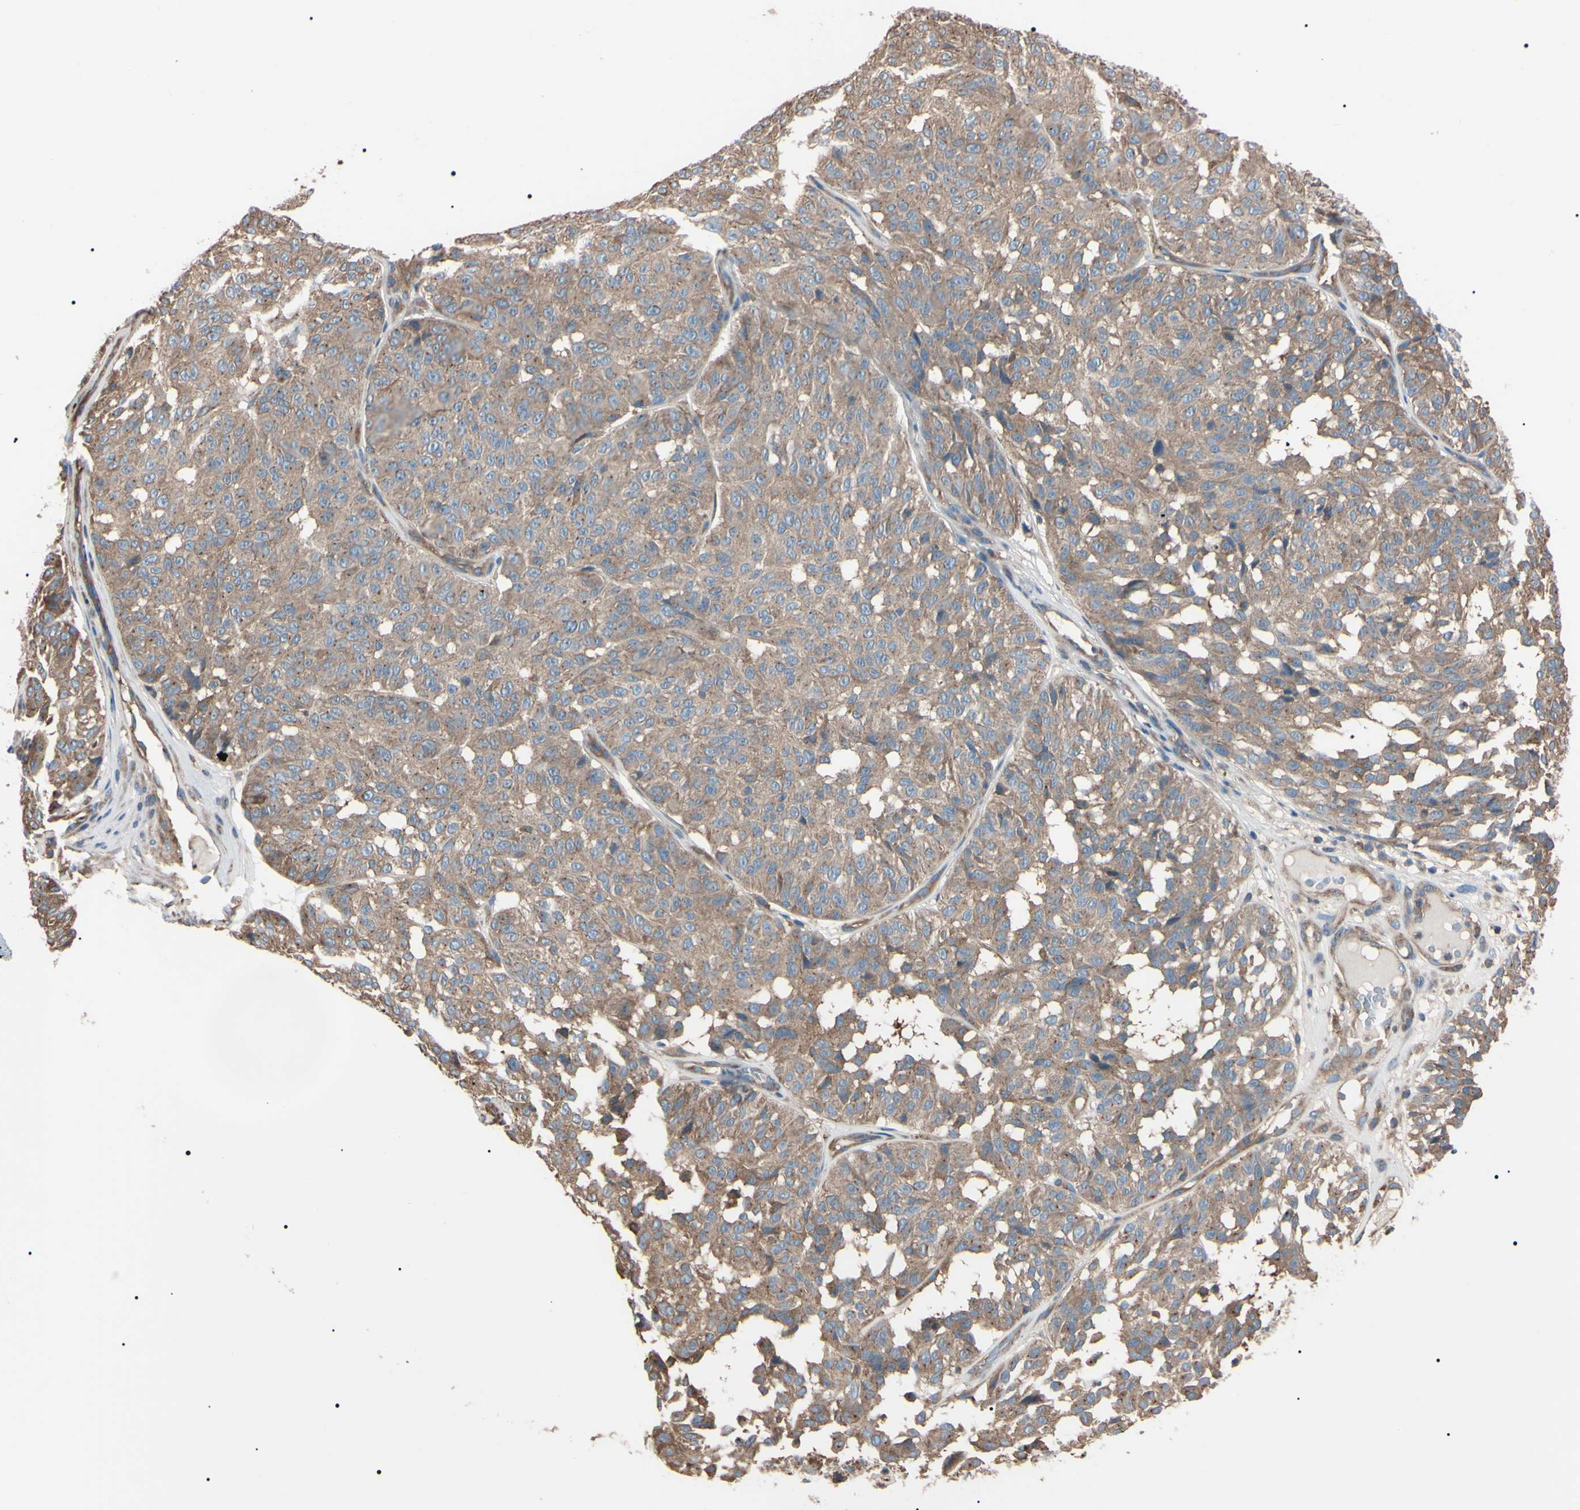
{"staining": {"intensity": "moderate", "quantity": ">75%", "location": "cytoplasmic/membranous"}, "tissue": "melanoma", "cell_type": "Tumor cells", "image_type": "cancer", "snomed": [{"axis": "morphology", "description": "Malignant melanoma, NOS"}, {"axis": "topography", "description": "Skin"}], "caption": "Malignant melanoma was stained to show a protein in brown. There is medium levels of moderate cytoplasmic/membranous expression in approximately >75% of tumor cells.", "gene": "PRKACA", "patient": {"sex": "female", "age": 46}}